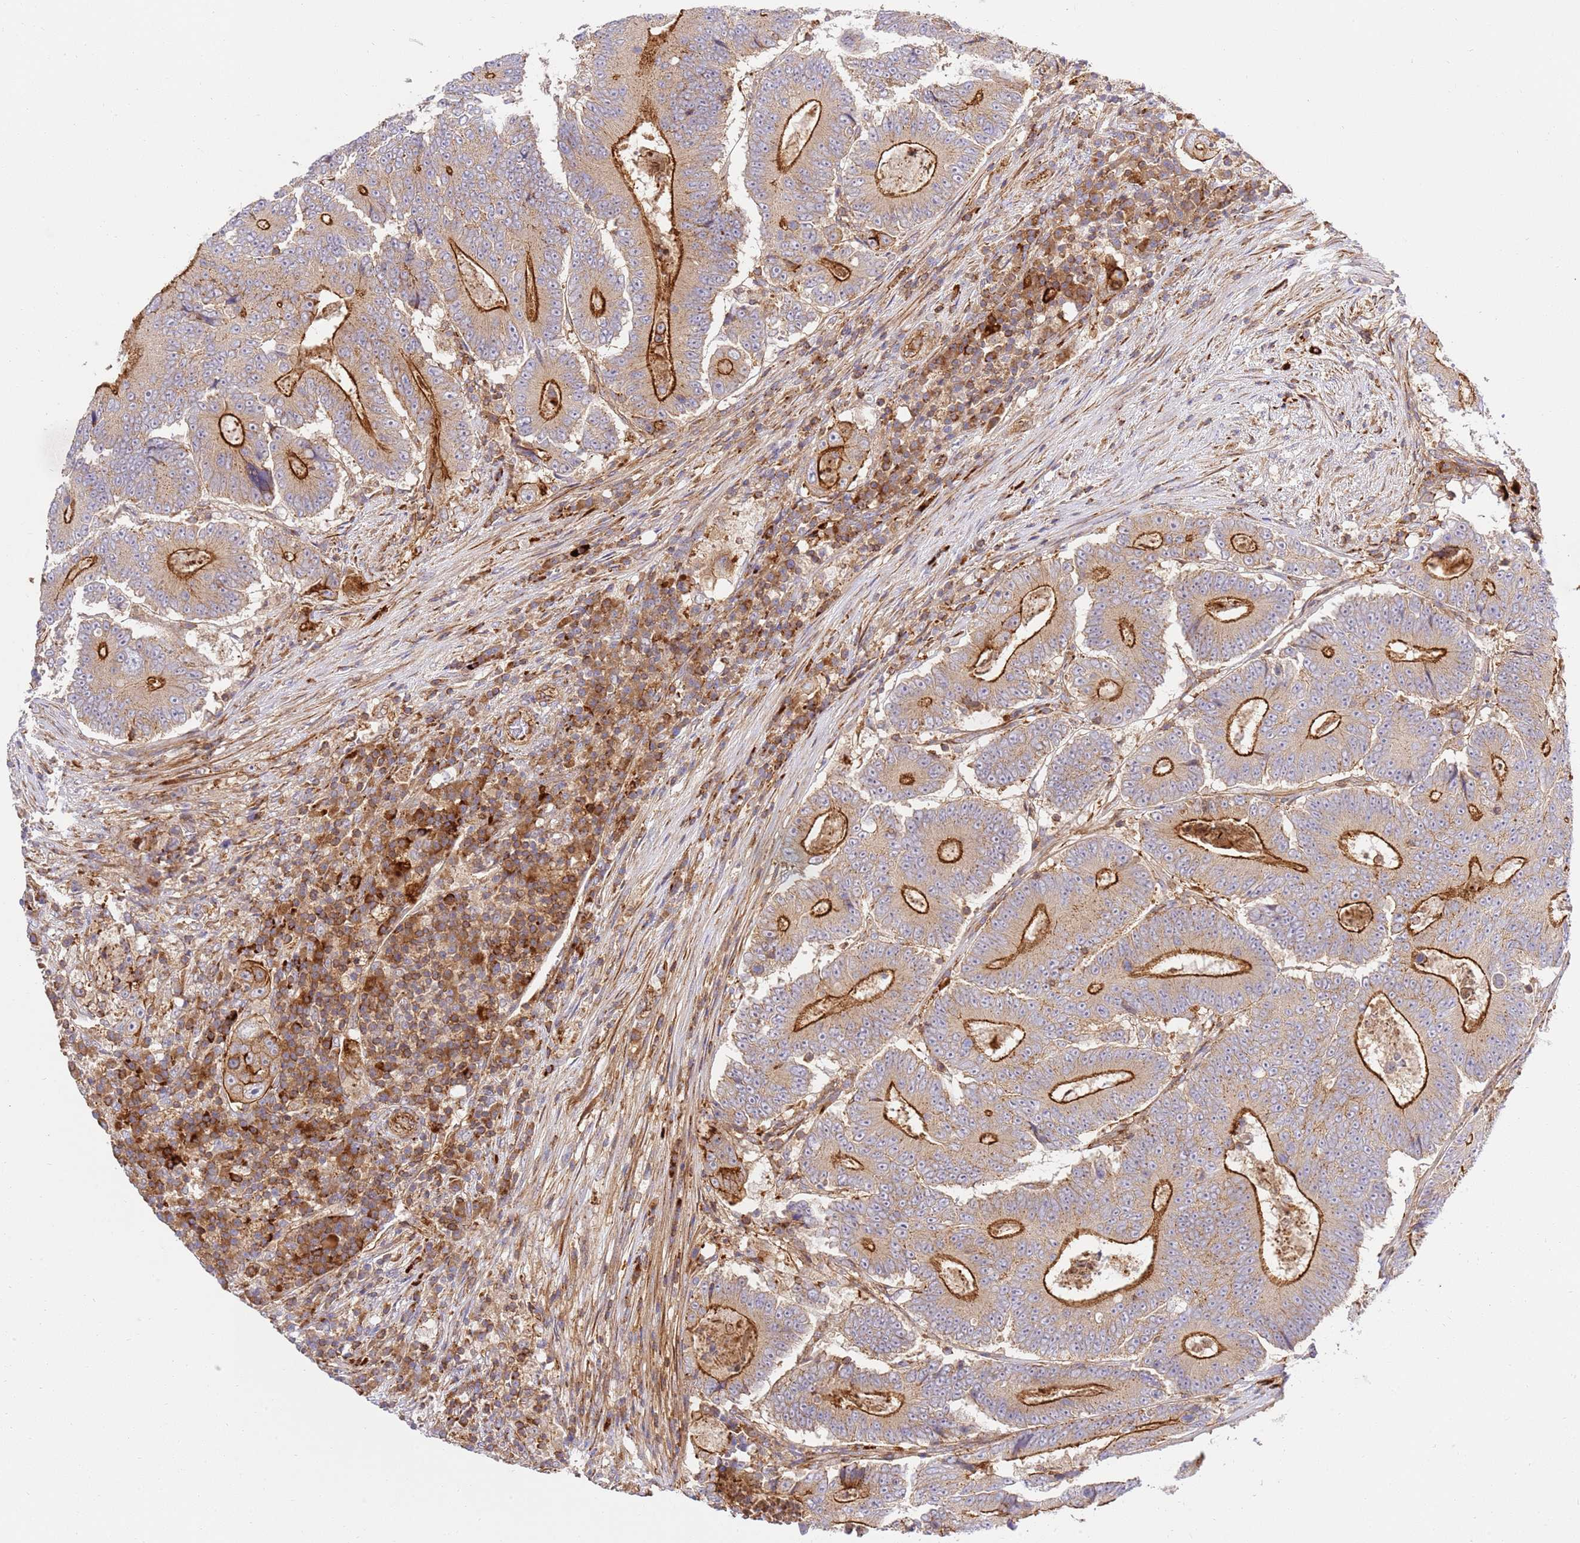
{"staining": {"intensity": "strong", "quantity": "25%-75%", "location": "cytoplasmic/membranous"}, "tissue": "colorectal cancer", "cell_type": "Tumor cells", "image_type": "cancer", "snomed": [{"axis": "morphology", "description": "Adenocarcinoma, NOS"}, {"axis": "topography", "description": "Colon"}], "caption": "Protein staining of adenocarcinoma (colorectal) tissue reveals strong cytoplasmic/membranous staining in about 25%-75% of tumor cells. The staining was performed using DAB, with brown indicating positive protein expression. Nuclei are stained blue with hematoxylin.", "gene": "EFCAB8", "patient": {"sex": "male", "age": 83}}